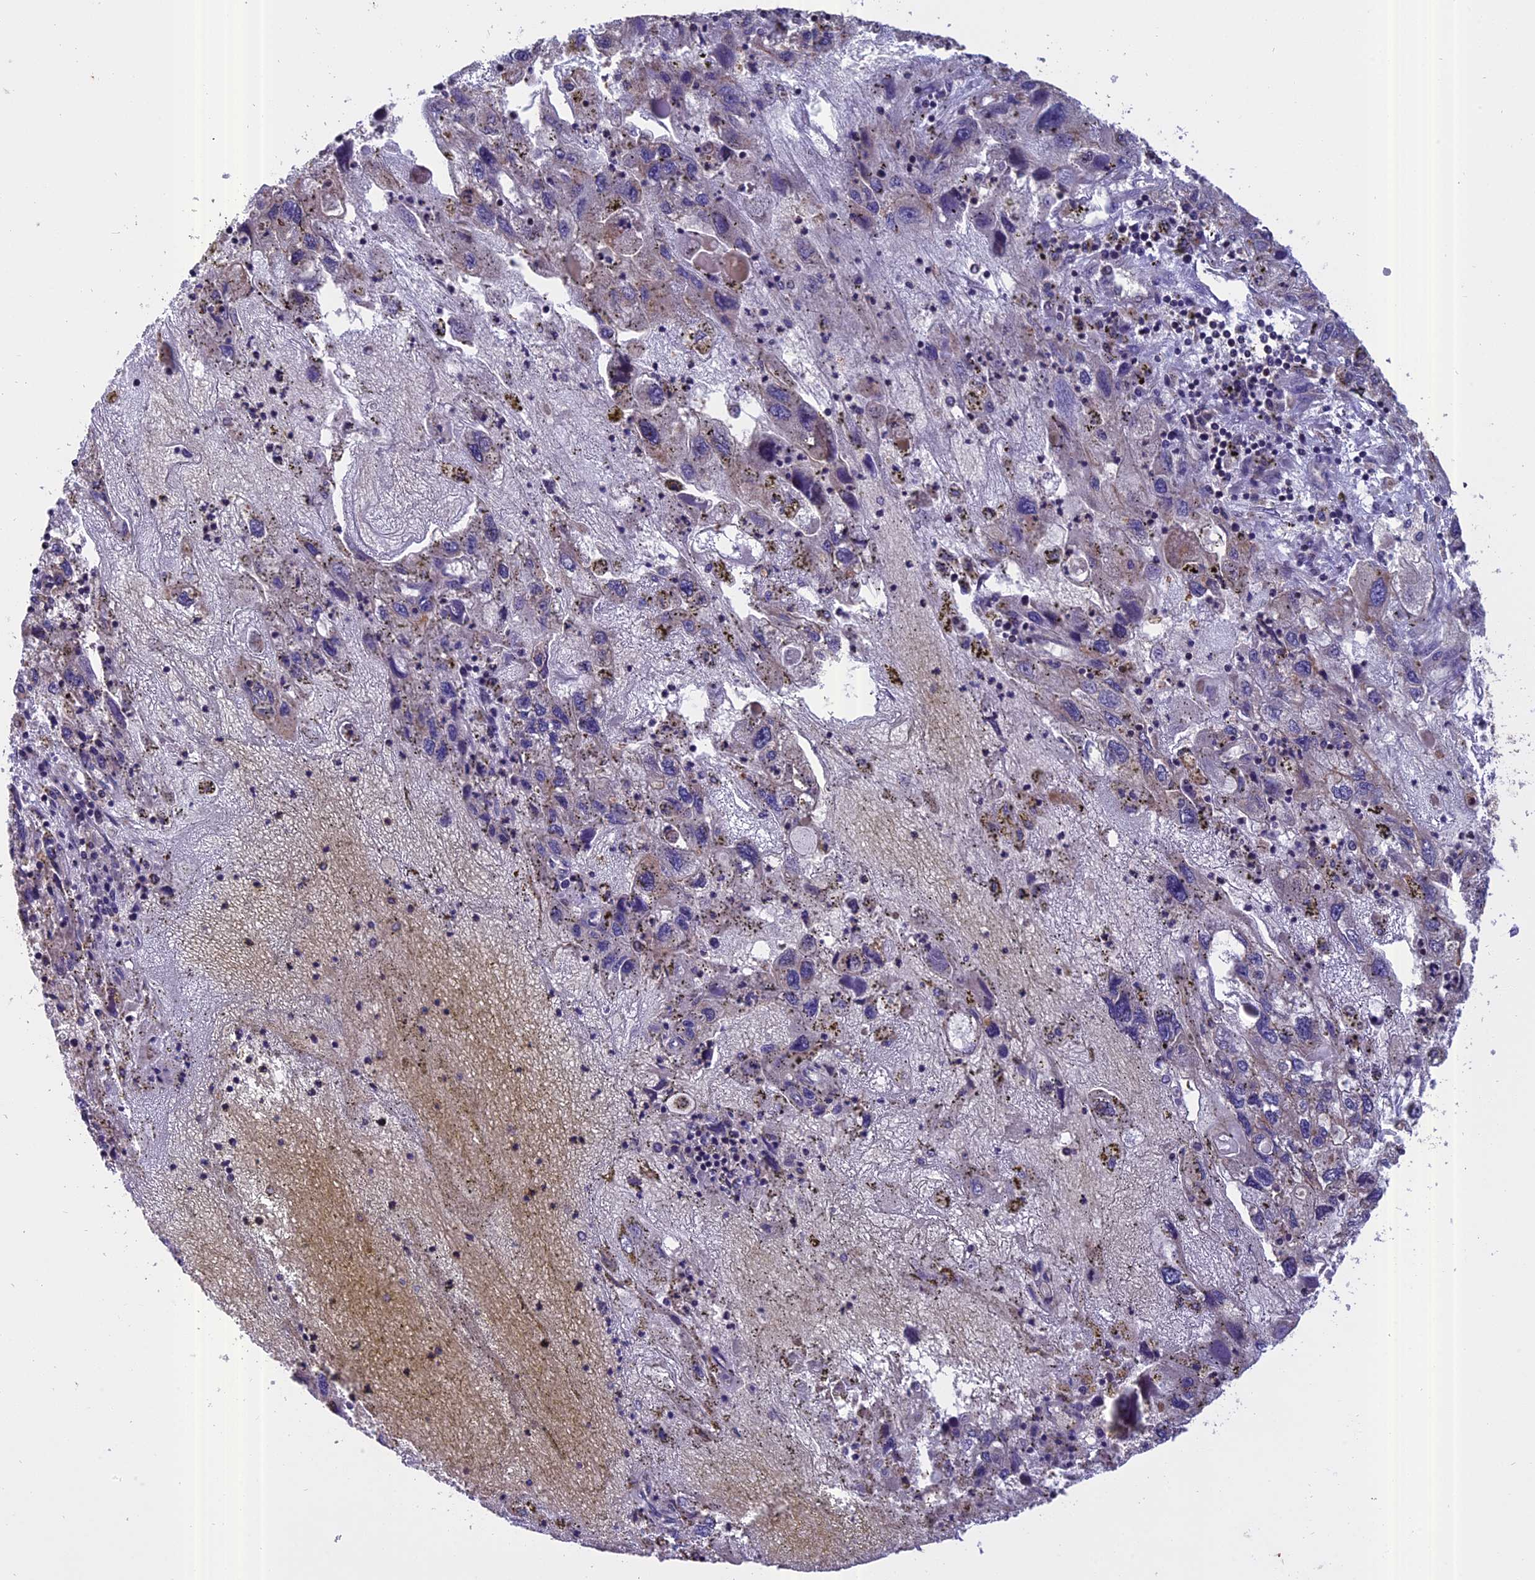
{"staining": {"intensity": "negative", "quantity": "none", "location": "none"}, "tissue": "endometrial cancer", "cell_type": "Tumor cells", "image_type": "cancer", "snomed": [{"axis": "morphology", "description": "Adenocarcinoma, NOS"}, {"axis": "topography", "description": "Endometrium"}], "caption": "Tumor cells show no significant protein positivity in adenocarcinoma (endometrial).", "gene": "CHMP2A", "patient": {"sex": "female", "age": 49}}